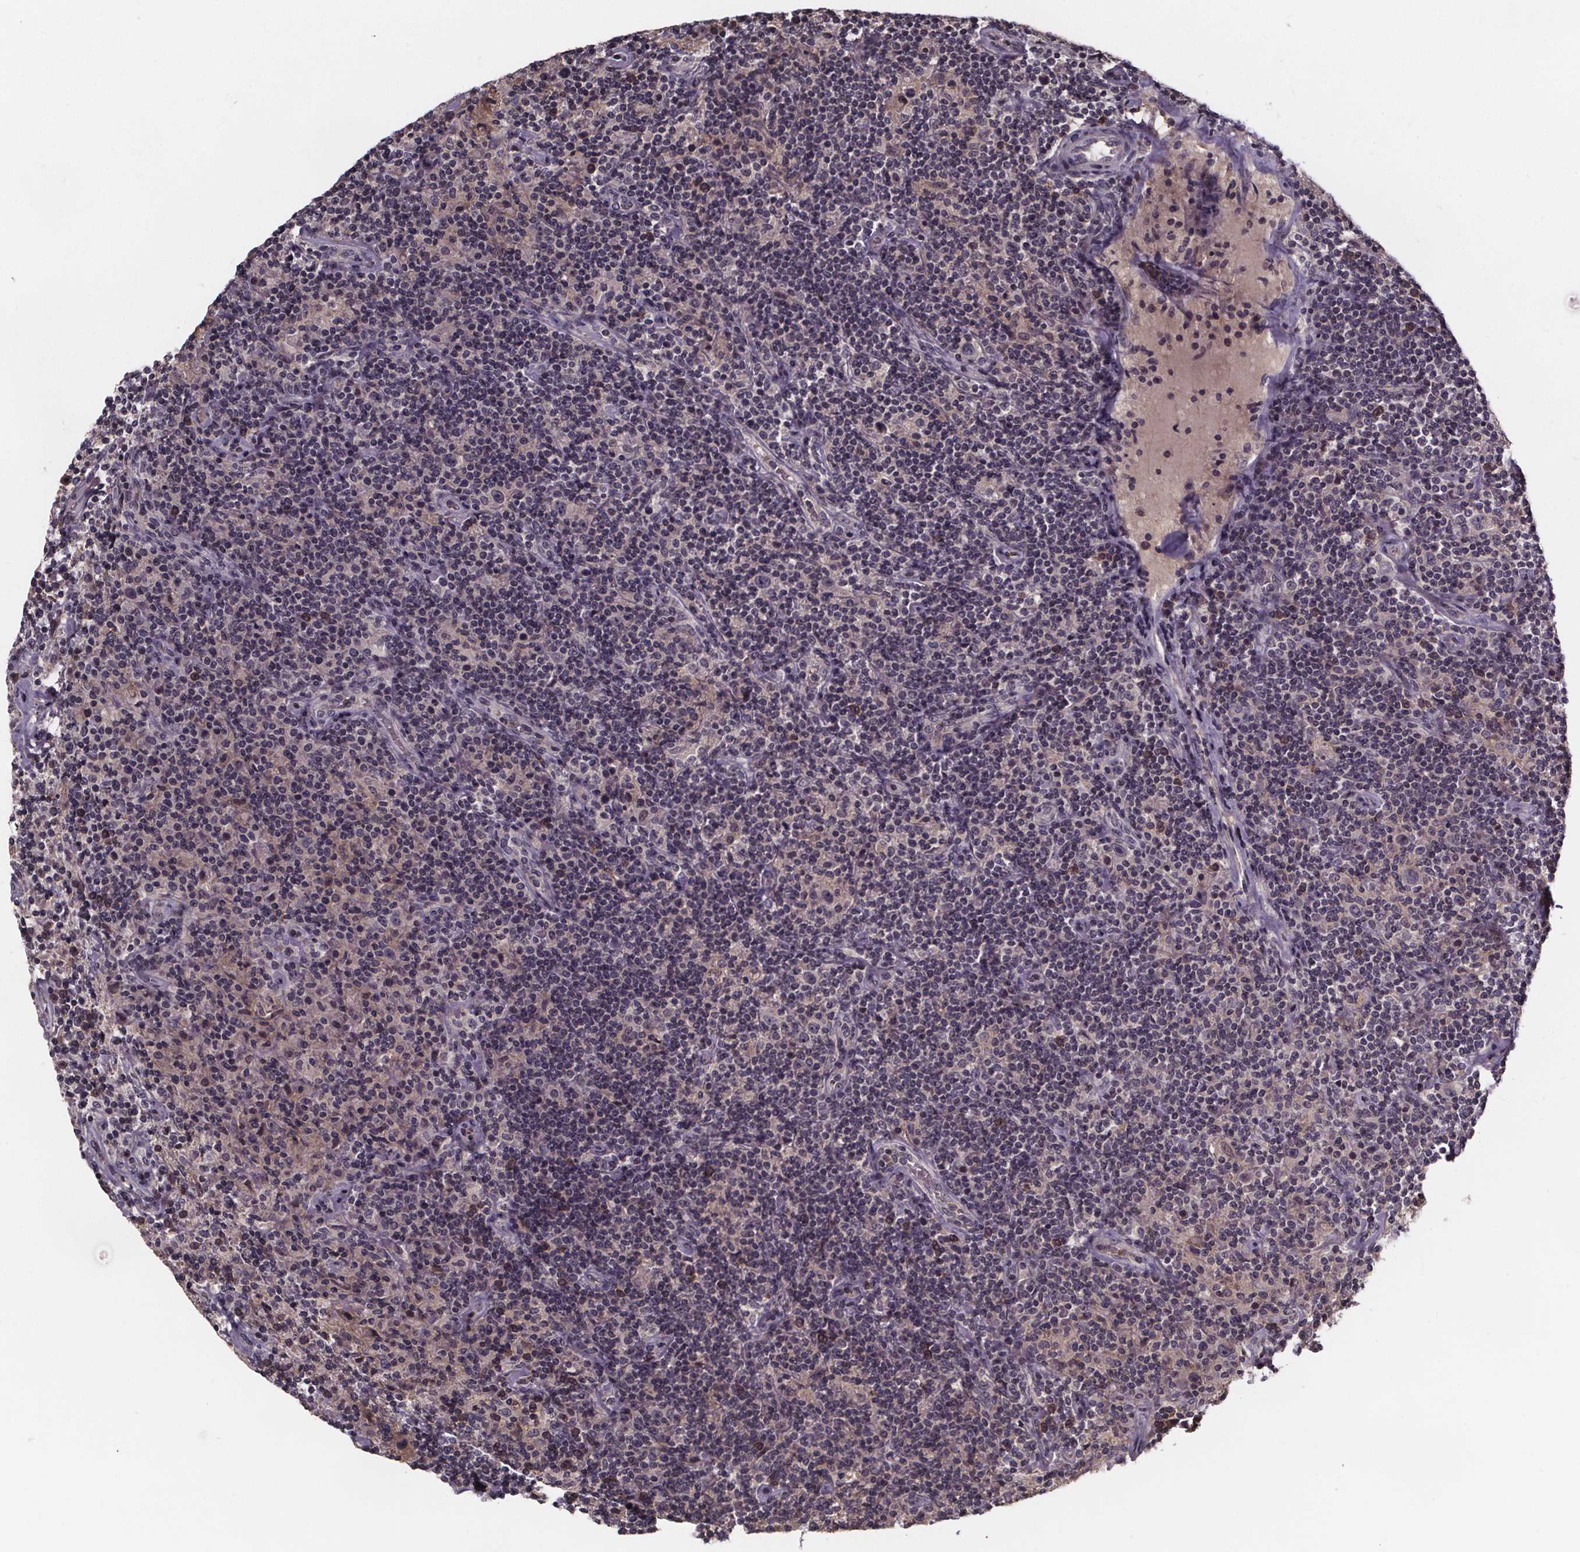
{"staining": {"intensity": "negative", "quantity": "none", "location": "none"}, "tissue": "lymphoma", "cell_type": "Tumor cells", "image_type": "cancer", "snomed": [{"axis": "morphology", "description": "Hodgkin's disease, NOS"}, {"axis": "topography", "description": "Lymph node"}], "caption": "DAB (3,3'-diaminobenzidine) immunohistochemical staining of lymphoma shows no significant positivity in tumor cells.", "gene": "SMIM1", "patient": {"sex": "male", "age": 70}}